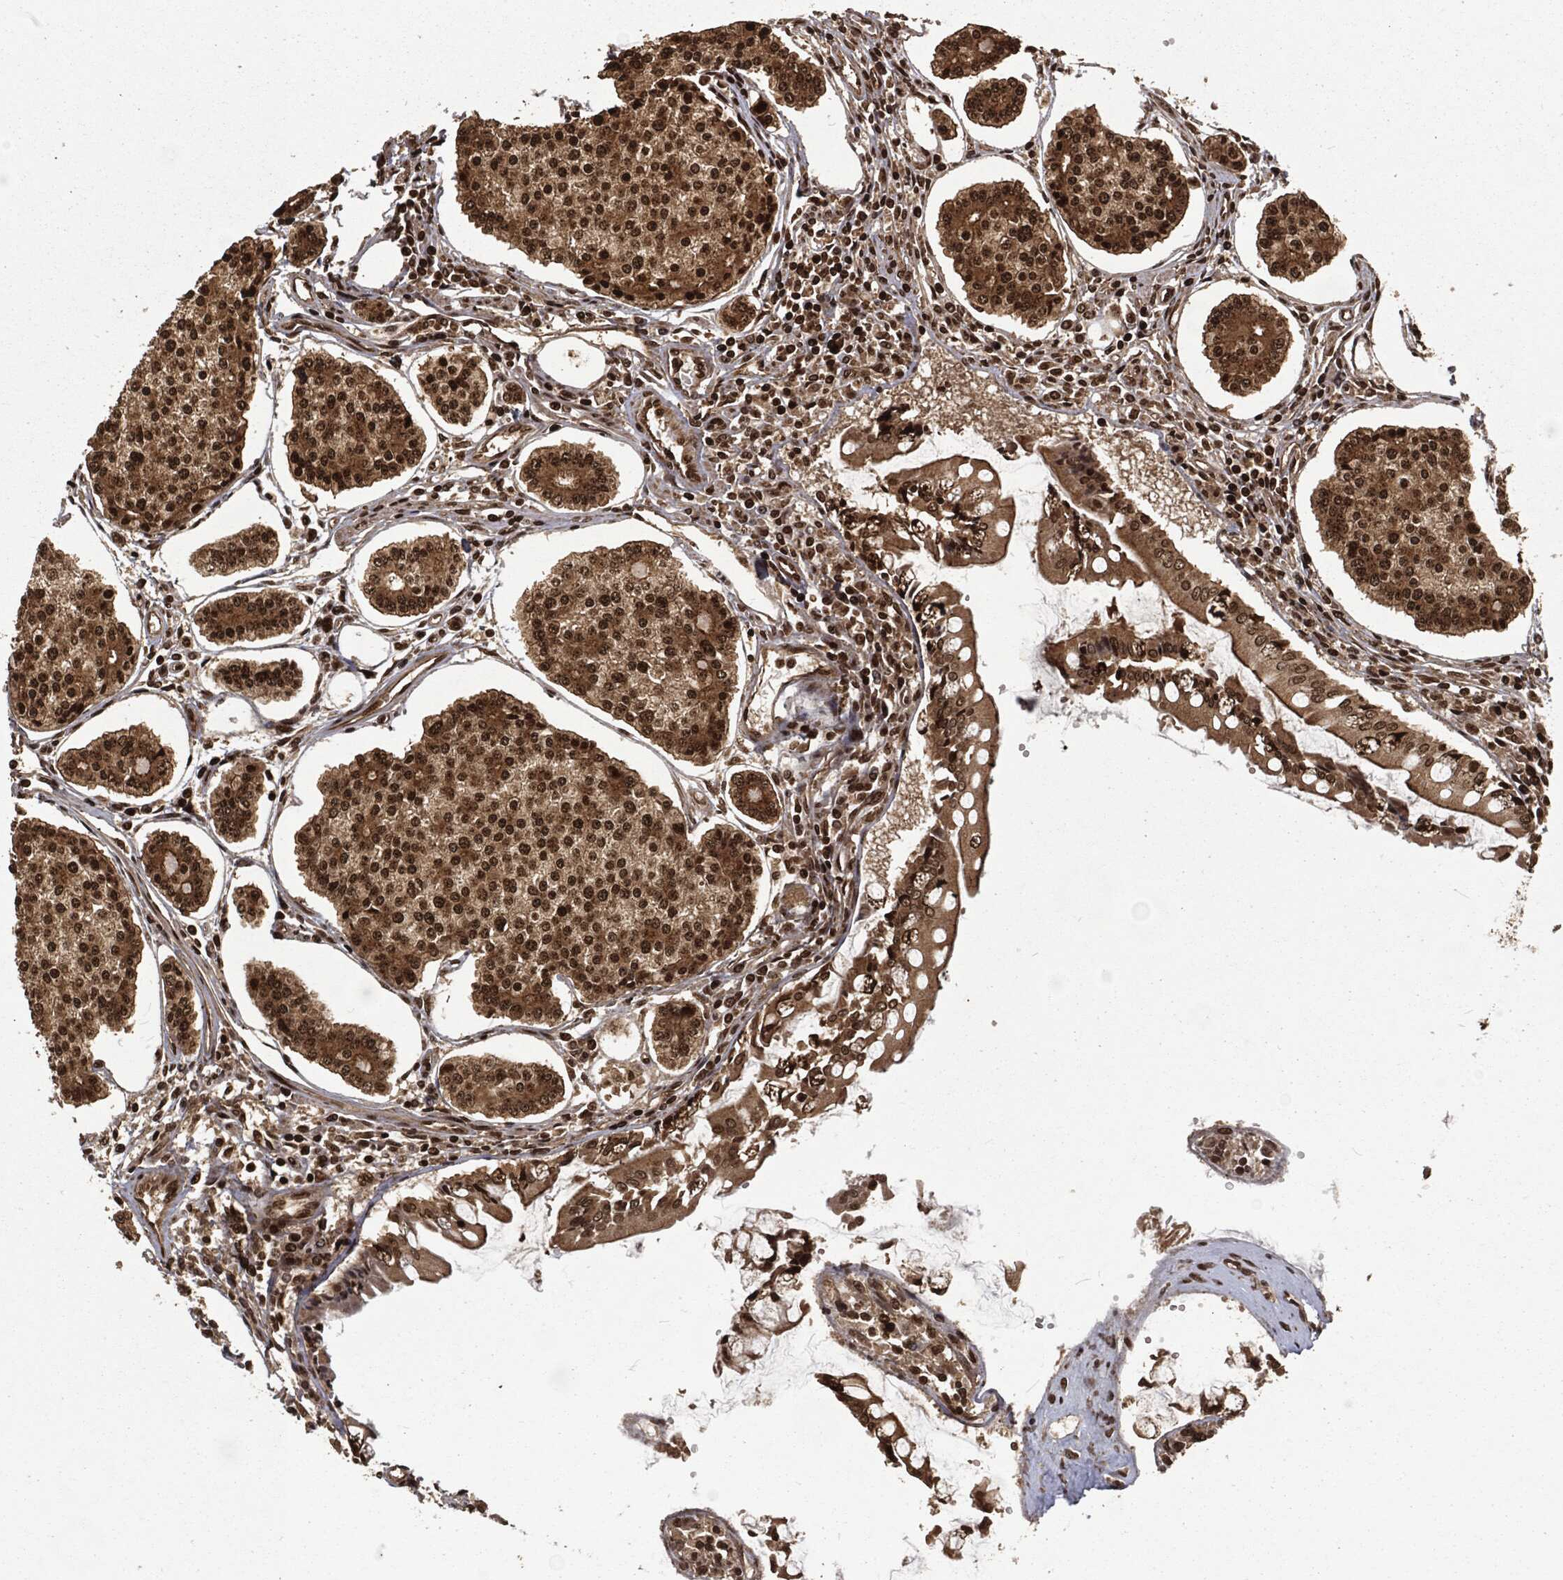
{"staining": {"intensity": "strong", "quantity": "25%-75%", "location": "nuclear"}, "tissue": "carcinoid", "cell_type": "Tumor cells", "image_type": "cancer", "snomed": [{"axis": "morphology", "description": "Carcinoid, malignant, NOS"}, {"axis": "topography", "description": "Small intestine"}], "caption": "Human carcinoid stained with a brown dye shows strong nuclear positive expression in approximately 25%-75% of tumor cells.", "gene": "NGRN", "patient": {"sex": "female", "age": 65}}